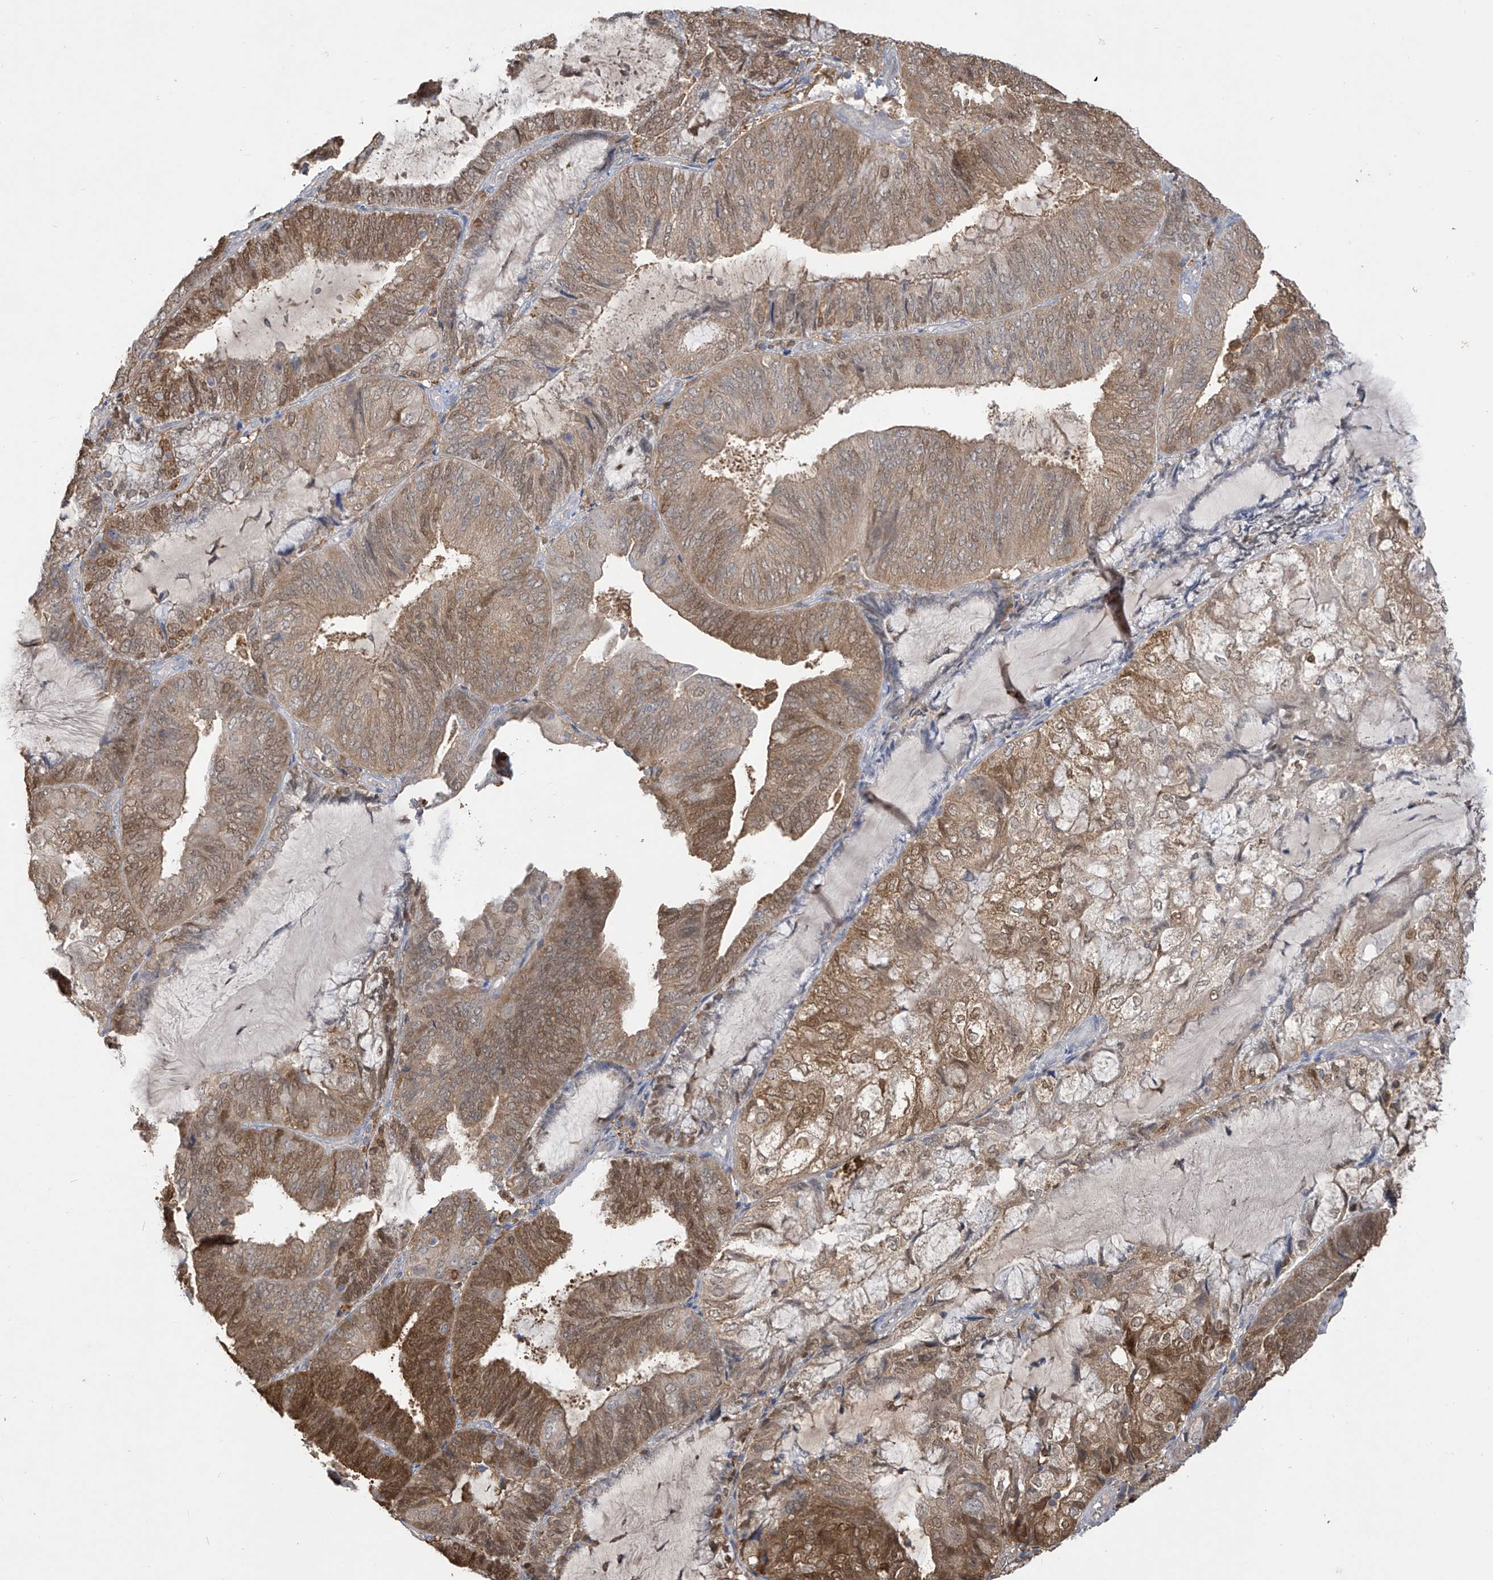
{"staining": {"intensity": "moderate", "quantity": ">75%", "location": "cytoplasmic/membranous,nuclear"}, "tissue": "endometrial cancer", "cell_type": "Tumor cells", "image_type": "cancer", "snomed": [{"axis": "morphology", "description": "Adenocarcinoma, NOS"}, {"axis": "topography", "description": "Endometrium"}], "caption": "Immunohistochemistry staining of adenocarcinoma (endometrial), which demonstrates medium levels of moderate cytoplasmic/membranous and nuclear expression in about >75% of tumor cells indicating moderate cytoplasmic/membranous and nuclear protein staining. The staining was performed using DAB (3,3'-diaminobenzidine) (brown) for protein detection and nuclei were counterstained in hematoxylin (blue).", "gene": "IDH1", "patient": {"sex": "female", "age": 81}}